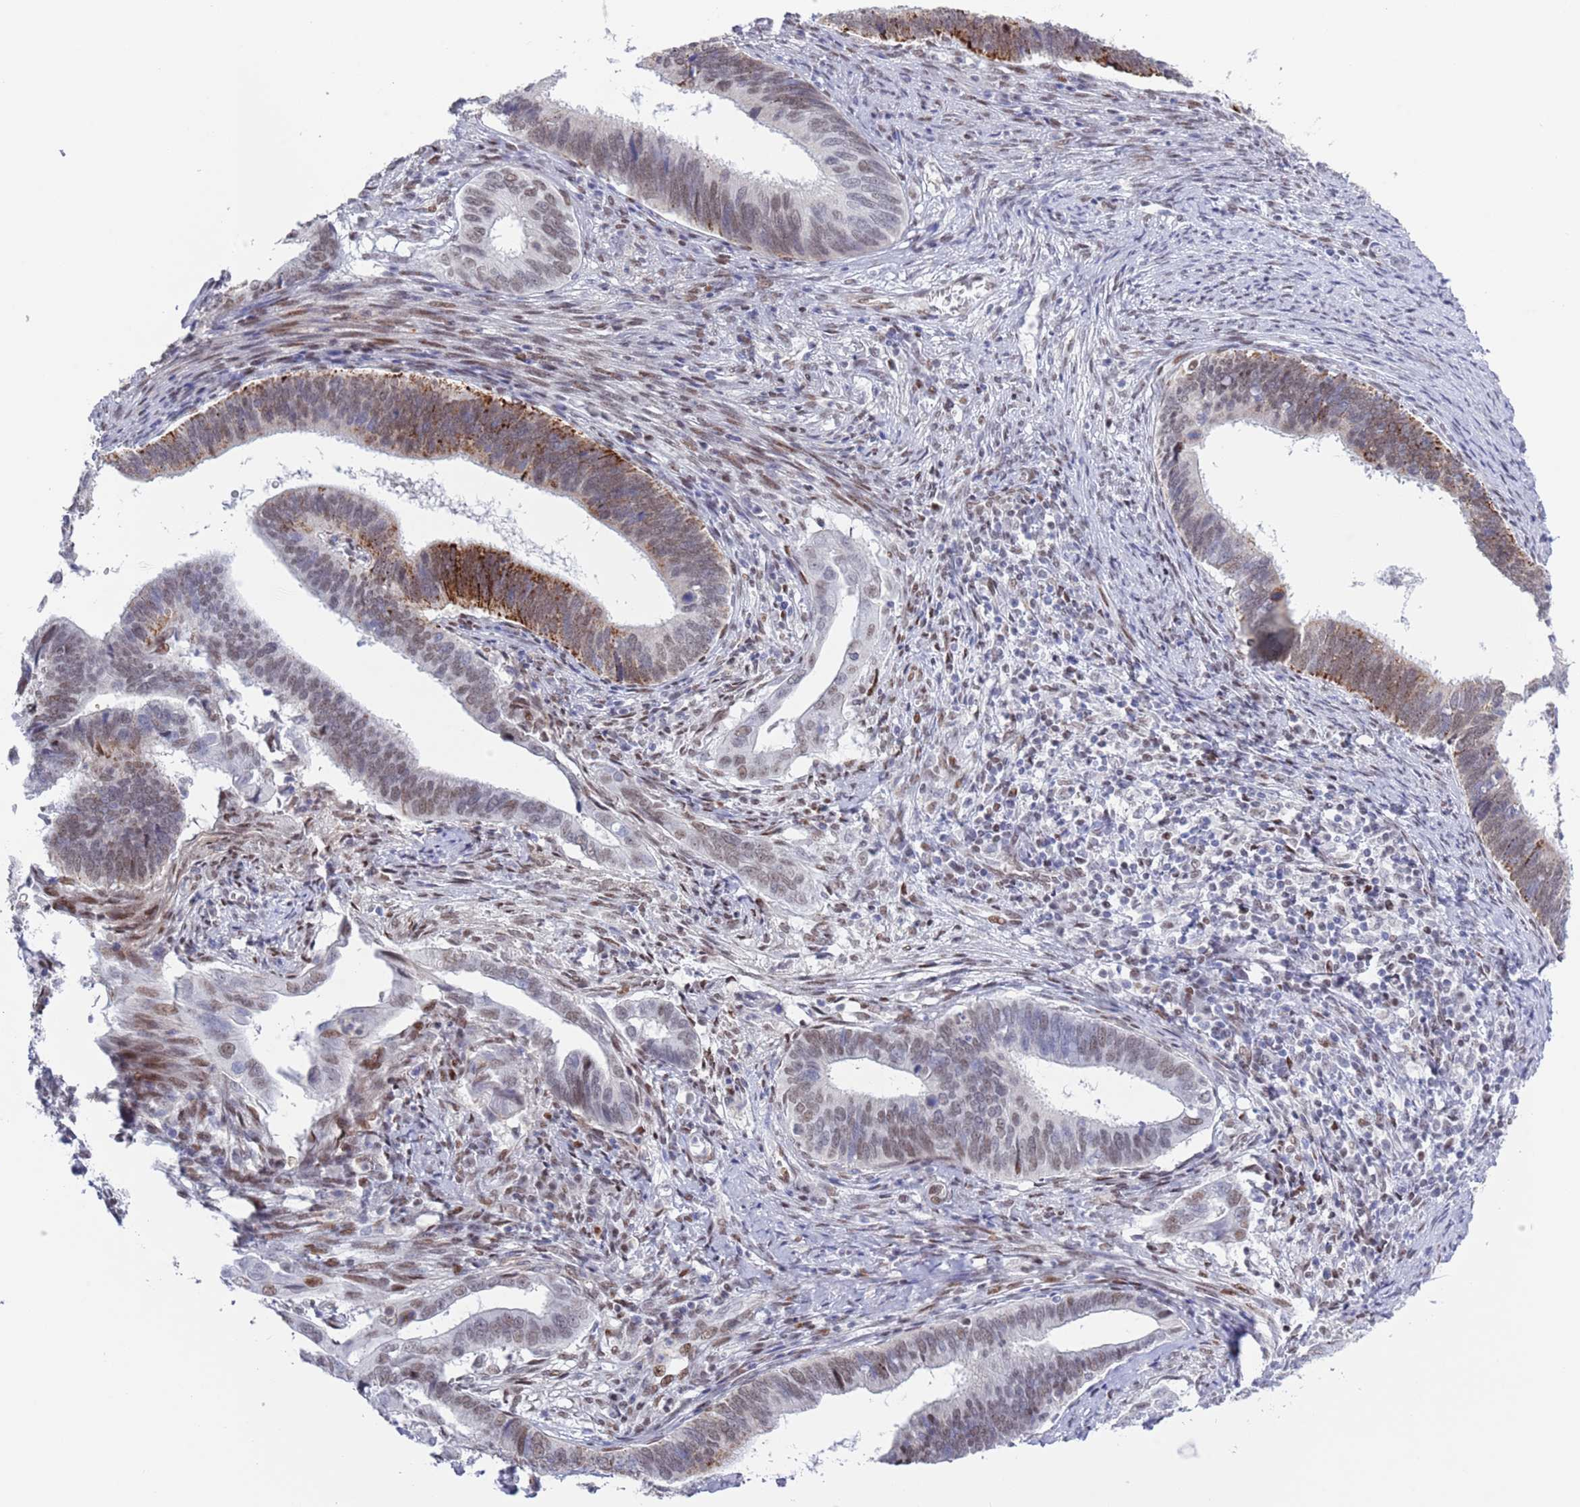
{"staining": {"intensity": "moderate", "quantity": "25%-75%", "location": "nuclear"}, "tissue": "cervical cancer", "cell_type": "Tumor cells", "image_type": "cancer", "snomed": [{"axis": "morphology", "description": "Adenocarcinoma, NOS"}, {"axis": "topography", "description": "Cervix"}], "caption": "DAB (3,3'-diaminobenzidine) immunohistochemical staining of human cervical cancer reveals moderate nuclear protein staining in approximately 25%-75% of tumor cells. (Brightfield microscopy of DAB IHC at high magnification).", "gene": "ZNF382", "patient": {"sex": "female", "age": 42}}